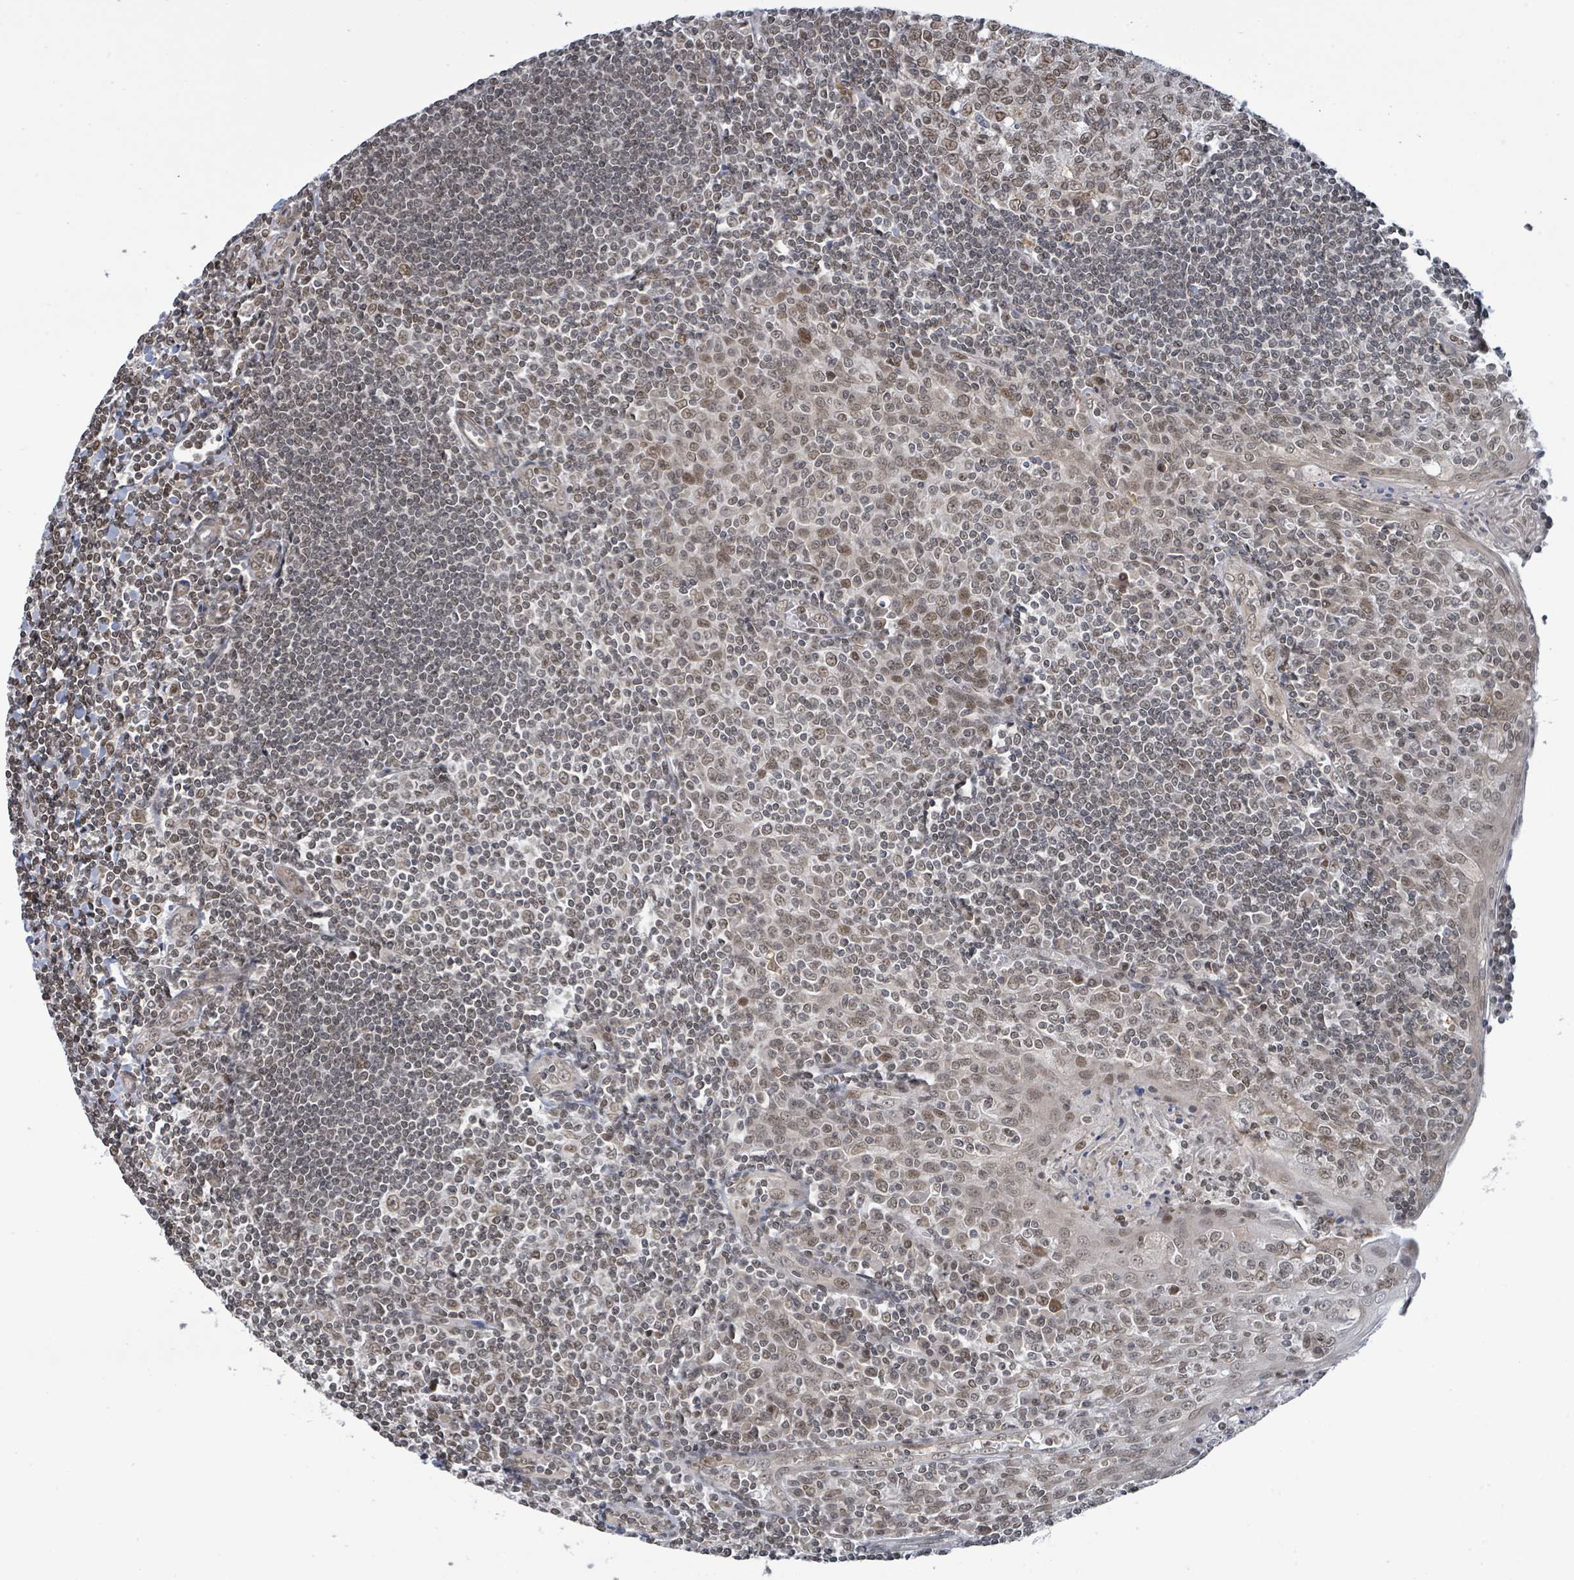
{"staining": {"intensity": "weak", "quantity": ">75%", "location": "nuclear"}, "tissue": "tonsil", "cell_type": "Germinal center cells", "image_type": "normal", "snomed": [{"axis": "morphology", "description": "Normal tissue, NOS"}, {"axis": "topography", "description": "Tonsil"}], "caption": "Protein staining of unremarkable tonsil displays weak nuclear expression in approximately >75% of germinal center cells. (DAB IHC, brown staining for protein, blue staining for nuclei).", "gene": "SBF2", "patient": {"sex": "male", "age": 27}}